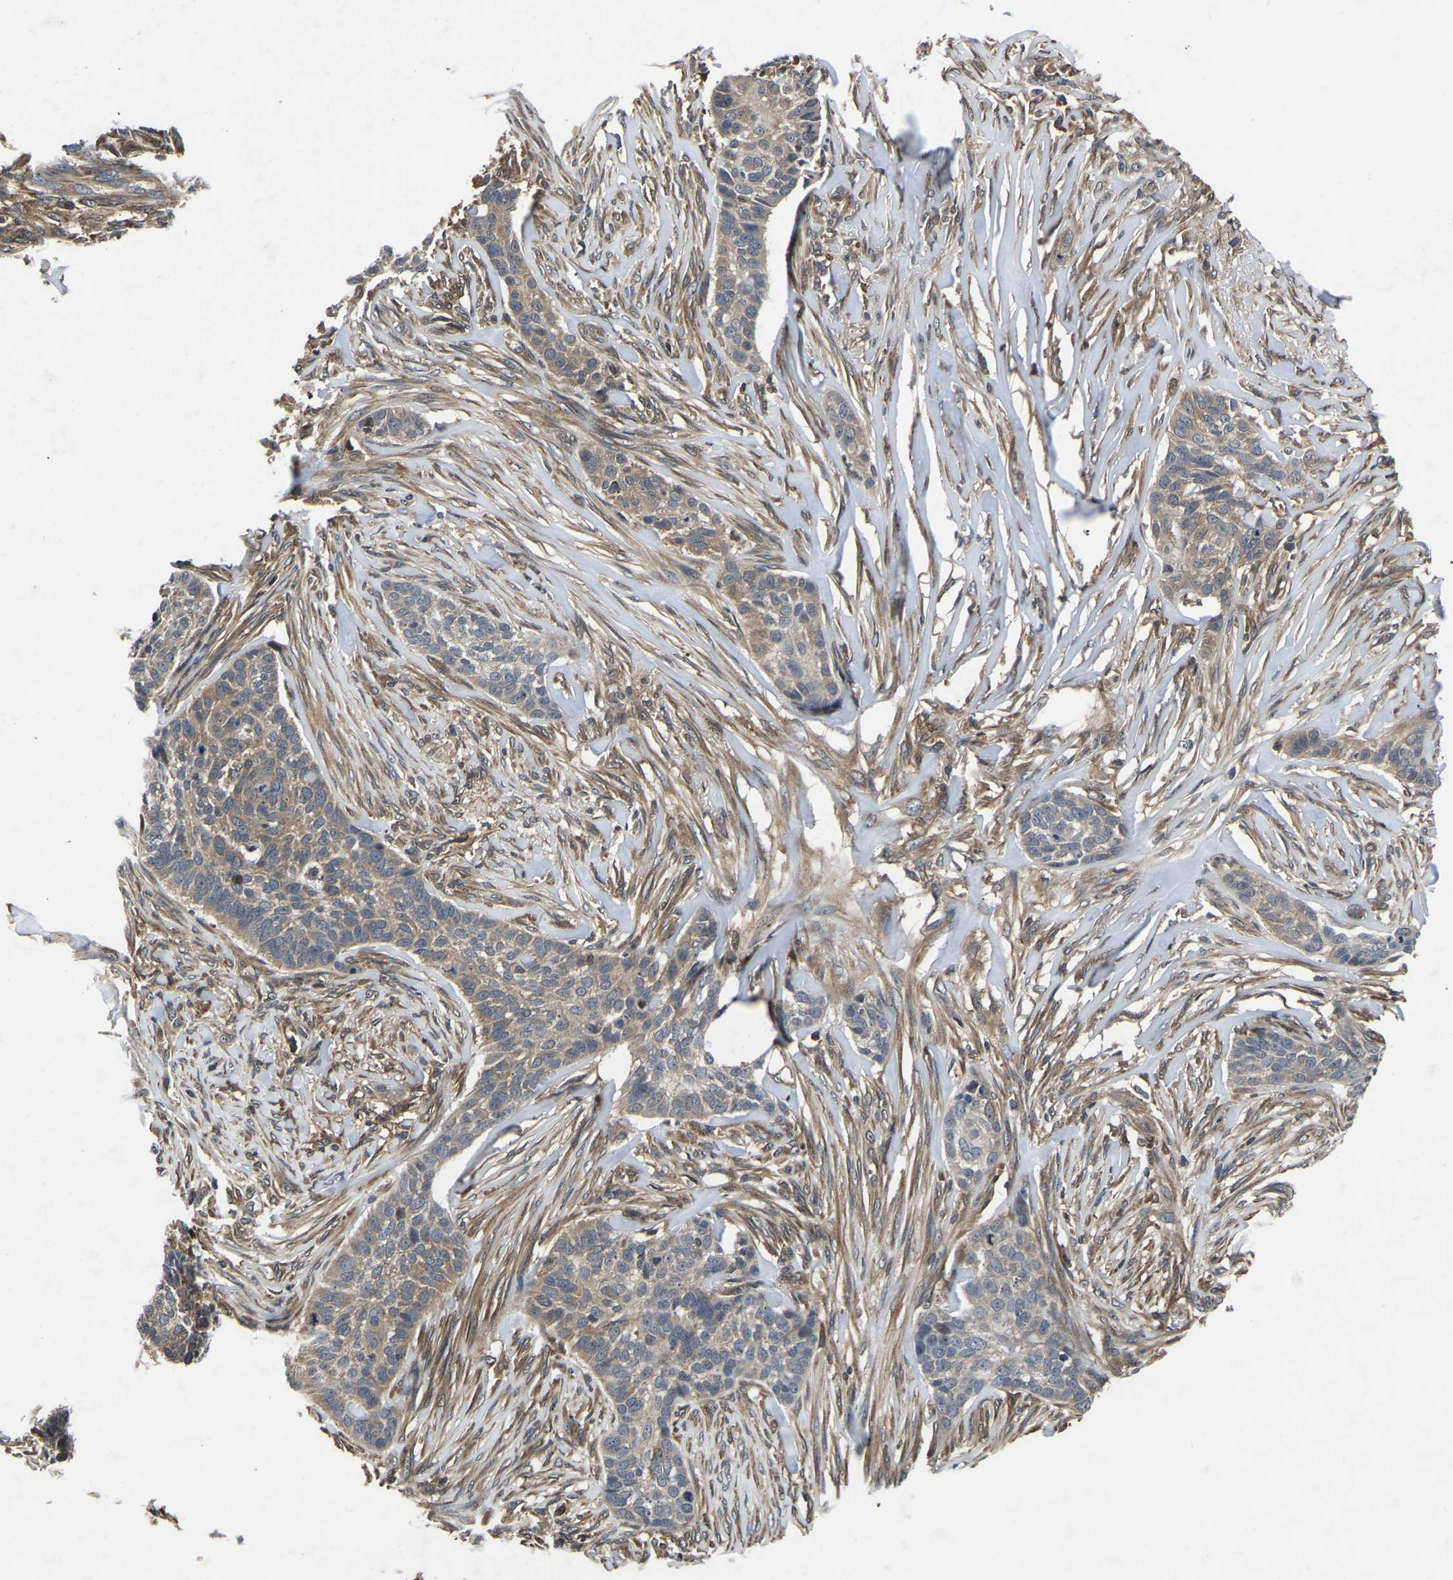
{"staining": {"intensity": "moderate", "quantity": "25%-75%", "location": "cytoplasmic/membranous"}, "tissue": "skin cancer", "cell_type": "Tumor cells", "image_type": "cancer", "snomed": [{"axis": "morphology", "description": "Basal cell carcinoma"}, {"axis": "topography", "description": "Skin"}], "caption": "Brown immunohistochemical staining in skin cancer (basal cell carcinoma) displays moderate cytoplasmic/membranous expression in approximately 25%-75% of tumor cells.", "gene": "FGD5", "patient": {"sex": "male", "age": 85}}